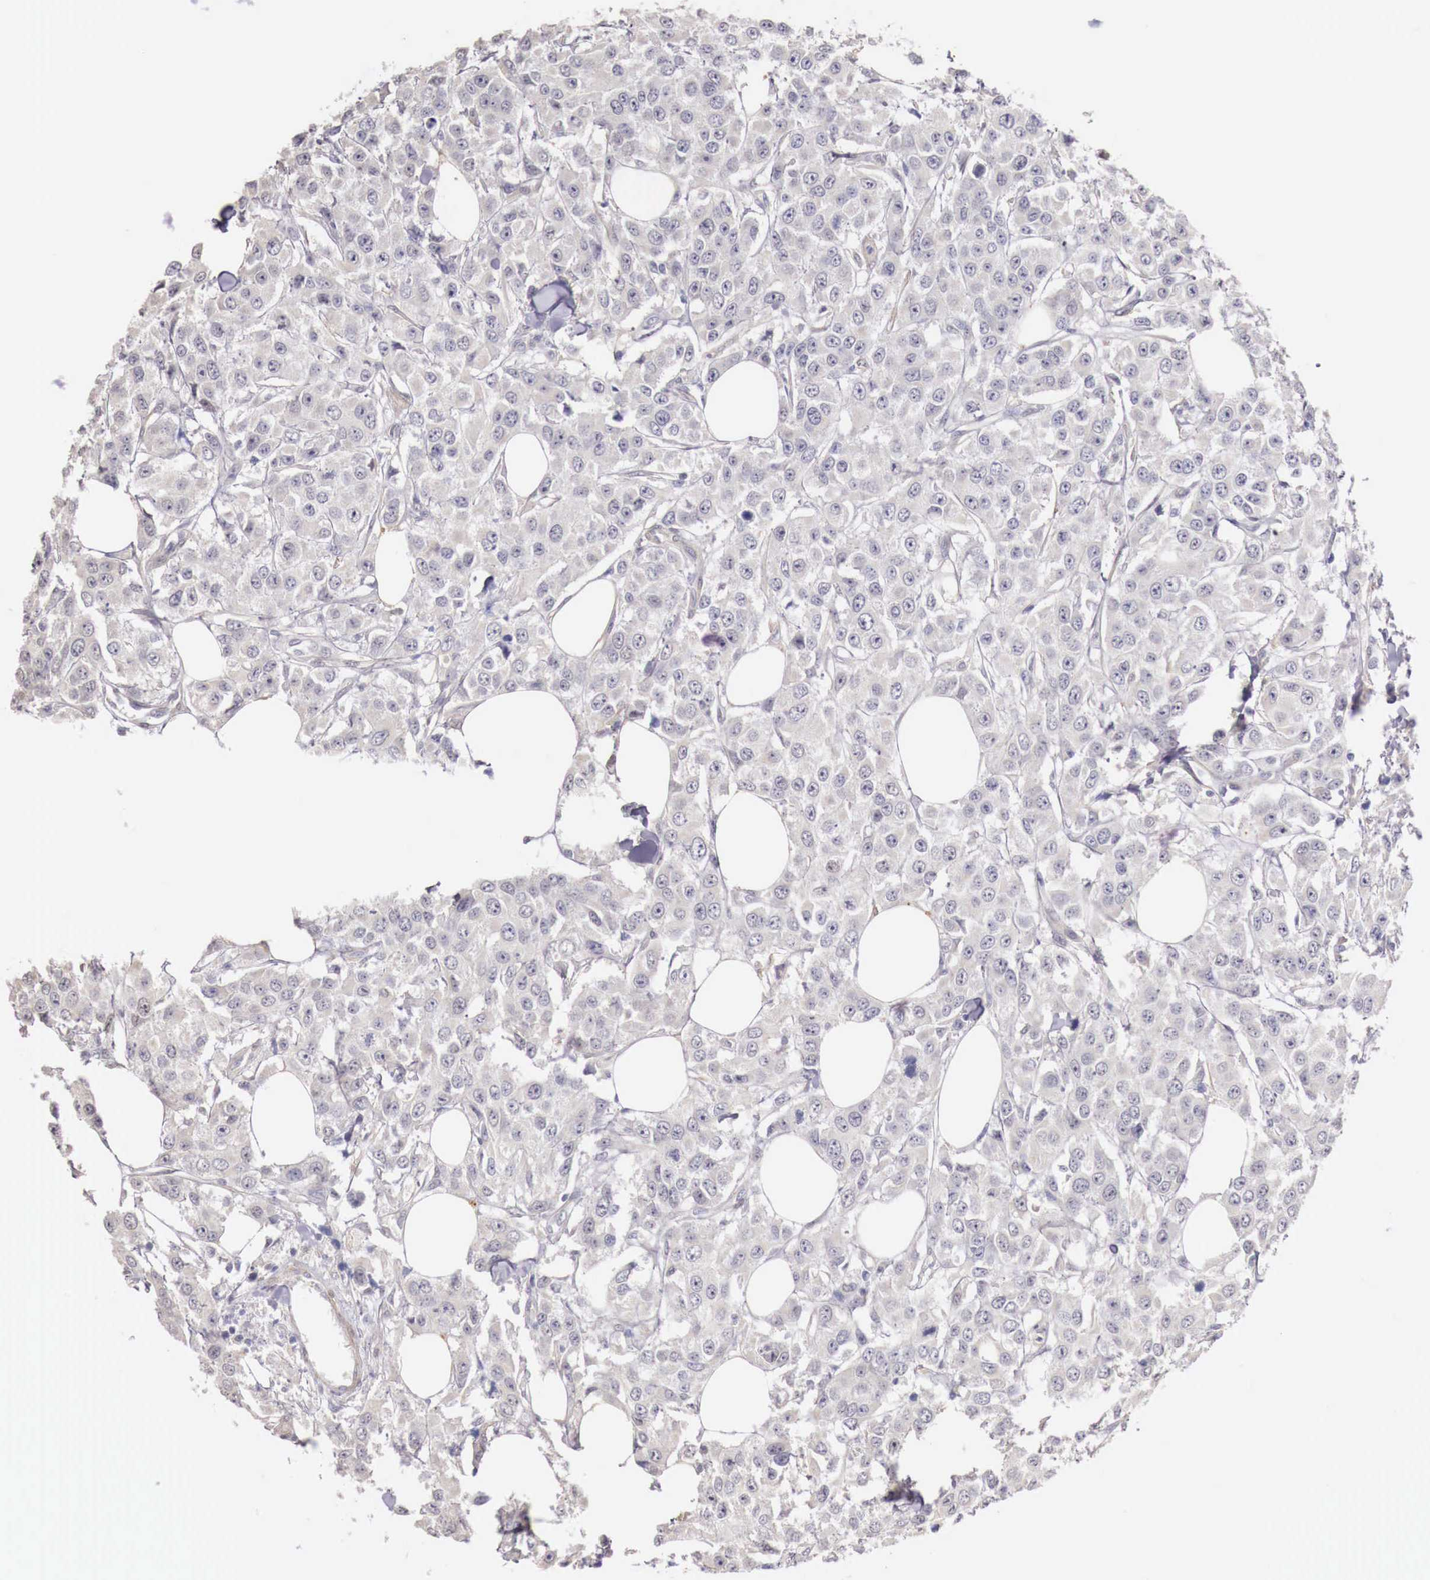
{"staining": {"intensity": "negative", "quantity": "none", "location": "none"}, "tissue": "breast cancer", "cell_type": "Tumor cells", "image_type": "cancer", "snomed": [{"axis": "morphology", "description": "Duct carcinoma"}, {"axis": "topography", "description": "Breast"}], "caption": "Immunohistochemistry of intraductal carcinoma (breast) shows no positivity in tumor cells. Nuclei are stained in blue.", "gene": "ENOX2", "patient": {"sex": "female", "age": 58}}